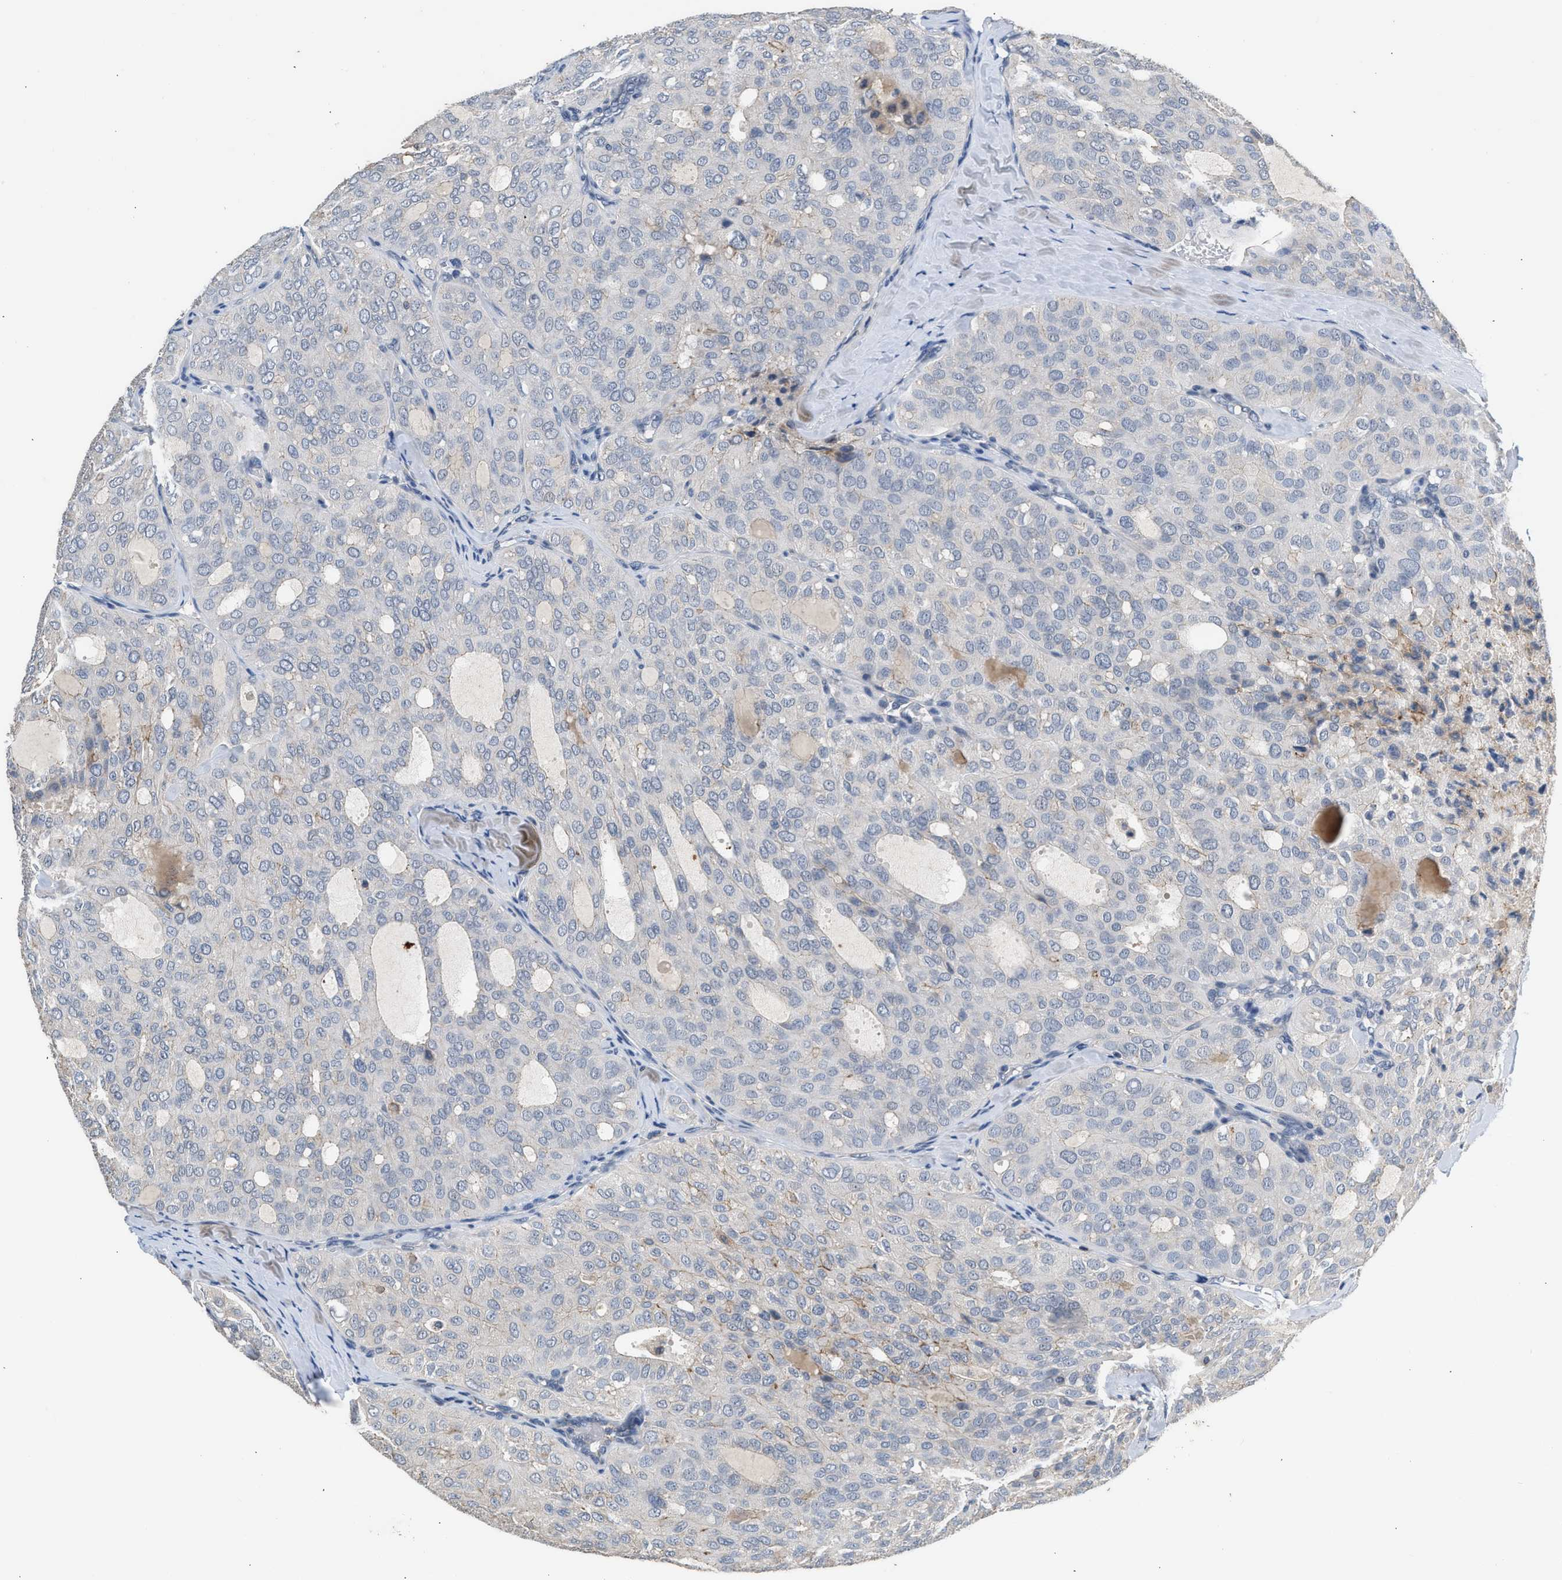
{"staining": {"intensity": "negative", "quantity": "none", "location": "none"}, "tissue": "thyroid cancer", "cell_type": "Tumor cells", "image_type": "cancer", "snomed": [{"axis": "morphology", "description": "Follicular adenoma carcinoma, NOS"}, {"axis": "topography", "description": "Thyroid gland"}], "caption": "Immunohistochemistry photomicrograph of neoplastic tissue: thyroid cancer stained with DAB (3,3'-diaminobenzidine) reveals no significant protein staining in tumor cells. (Stains: DAB IHC with hematoxylin counter stain, Microscopy: brightfield microscopy at high magnification).", "gene": "CSF3R", "patient": {"sex": "male", "age": 75}}